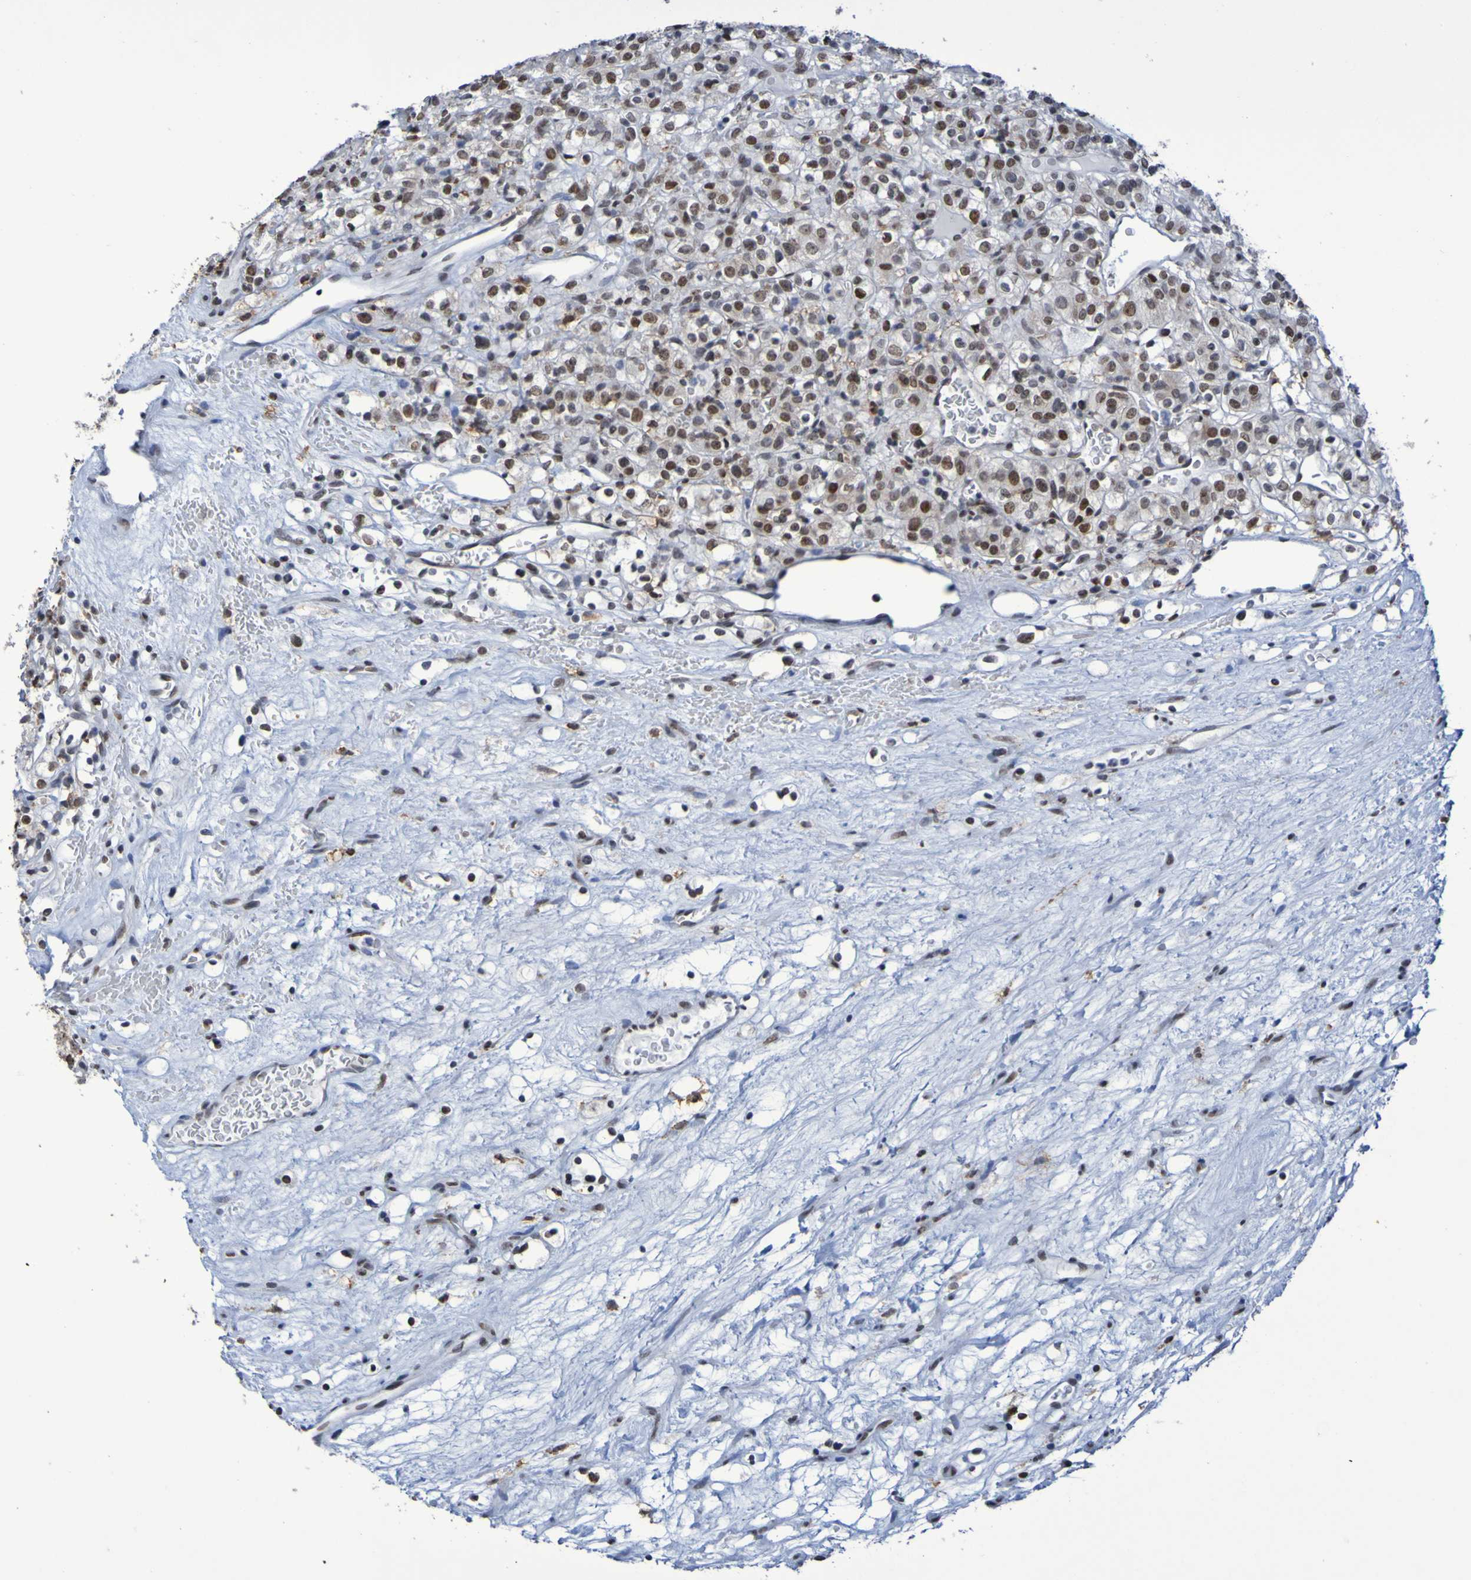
{"staining": {"intensity": "moderate", "quantity": ">75%", "location": "nuclear"}, "tissue": "renal cancer", "cell_type": "Tumor cells", "image_type": "cancer", "snomed": [{"axis": "morphology", "description": "Normal tissue, NOS"}, {"axis": "morphology", "description": "Adenocarcinoma, NOS"}, {"axis": "topography", "description": "Kidney"}], "caption": "Moderate nuclear protein expression is appreciated in about >75% of tumor cells in renal cancer. The protein of interest is shown in brown color, while the nuclei are stained blue.", "gene": "MRTFB", "patient": {"sex": "female", "age": 72}}